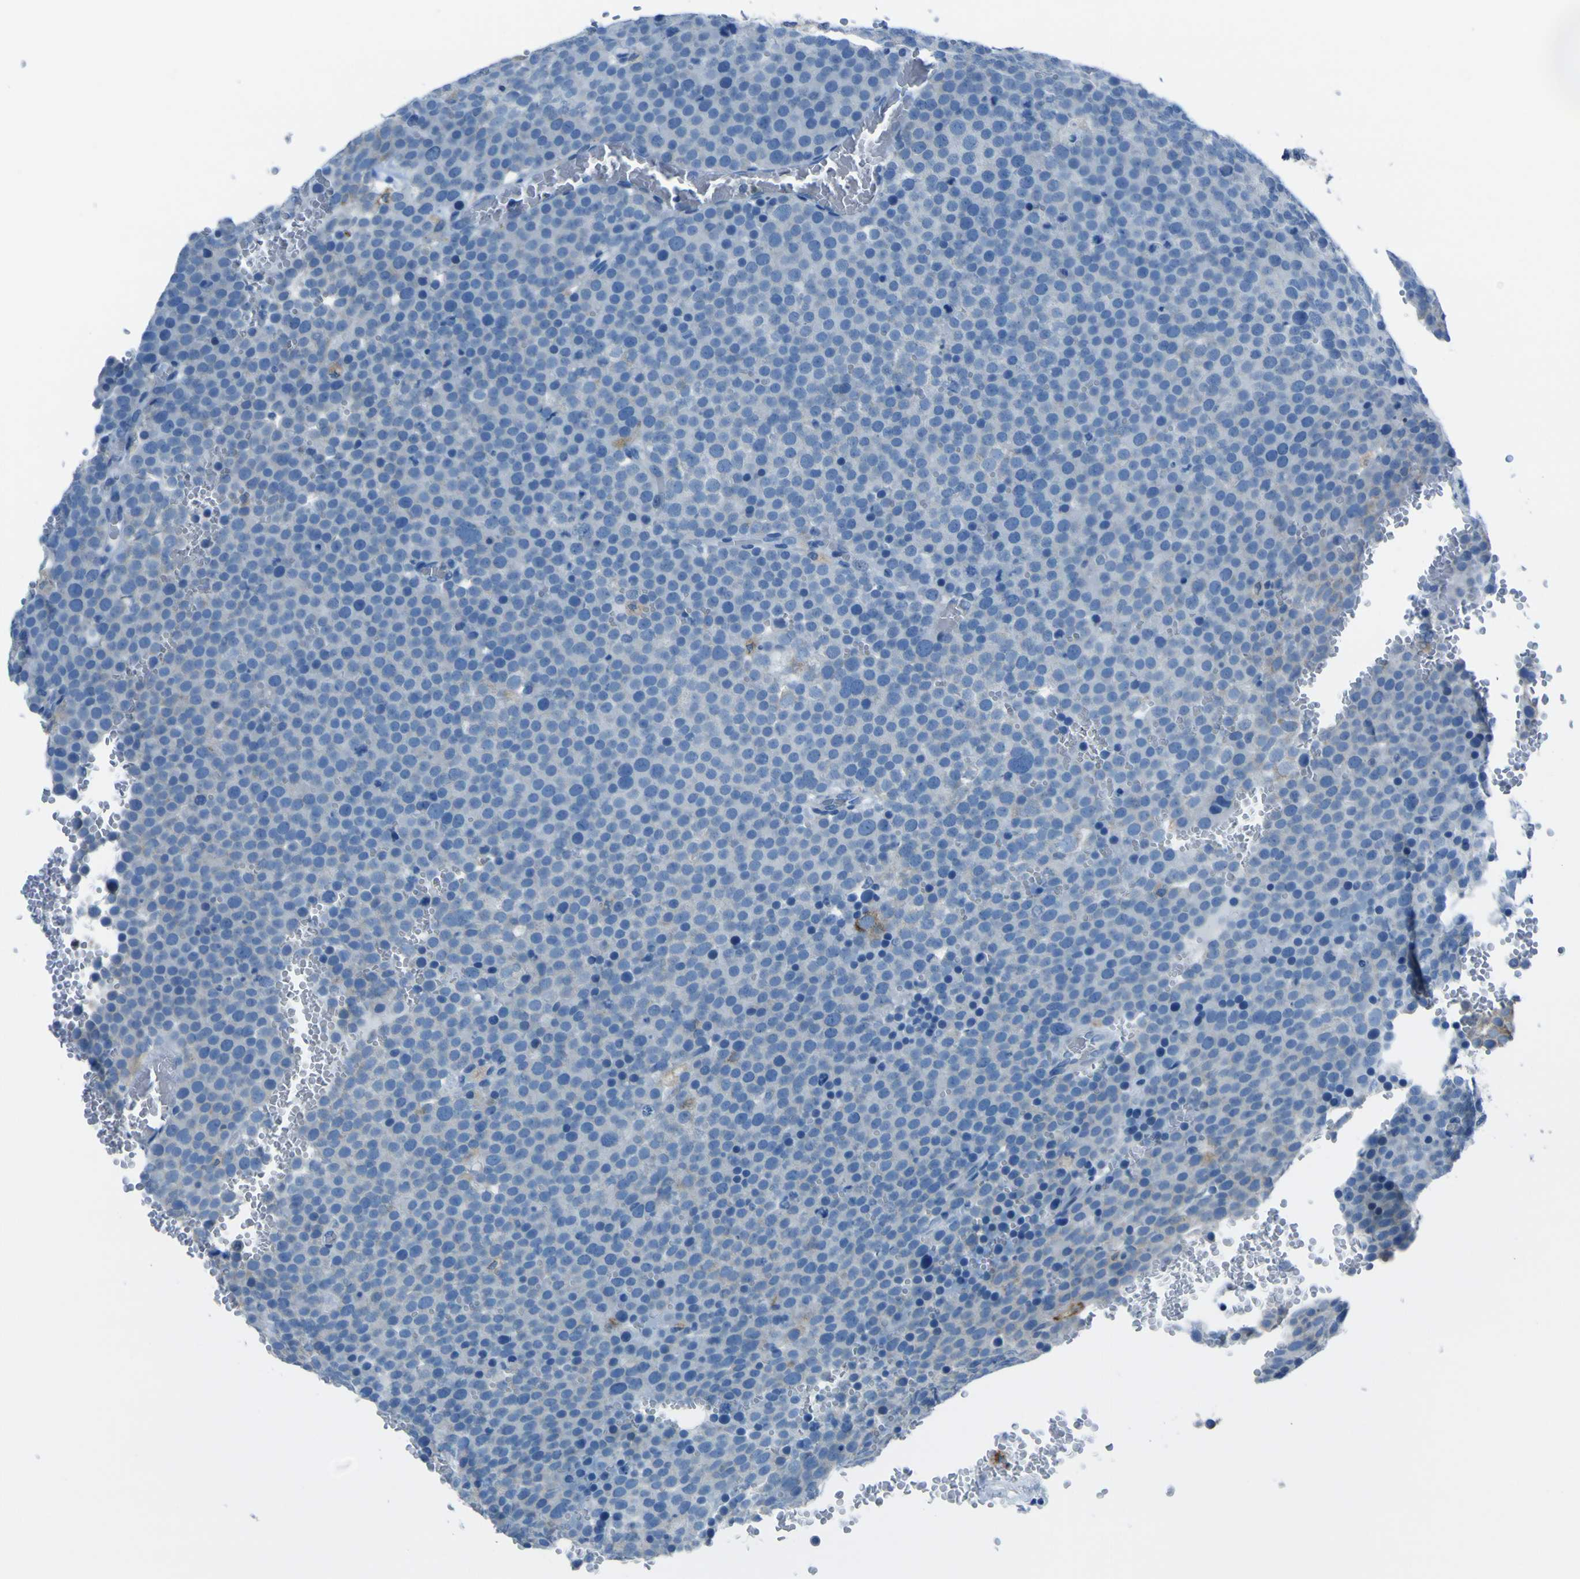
{"staining": {"intensity": "weak", "quantity": "<25%", "location": "cytoplasmic/membranous"}, "tissue": "testis cancer", "cell_type": "Tumor cells", "image_type": "cancer", "snomed": [{"axis": "morphology", "description": "Seminoma, NOS"}, {"axis": "topography", "description": "Testis"}], "caption": "Histopathology image shows no significant protein expression in tumor cells of testis cancer (seminoma). (DAB IHC with hematoxylin counter stain).", "gene": "ACSL1", "patient": {"sex": "male", "age": 71}}